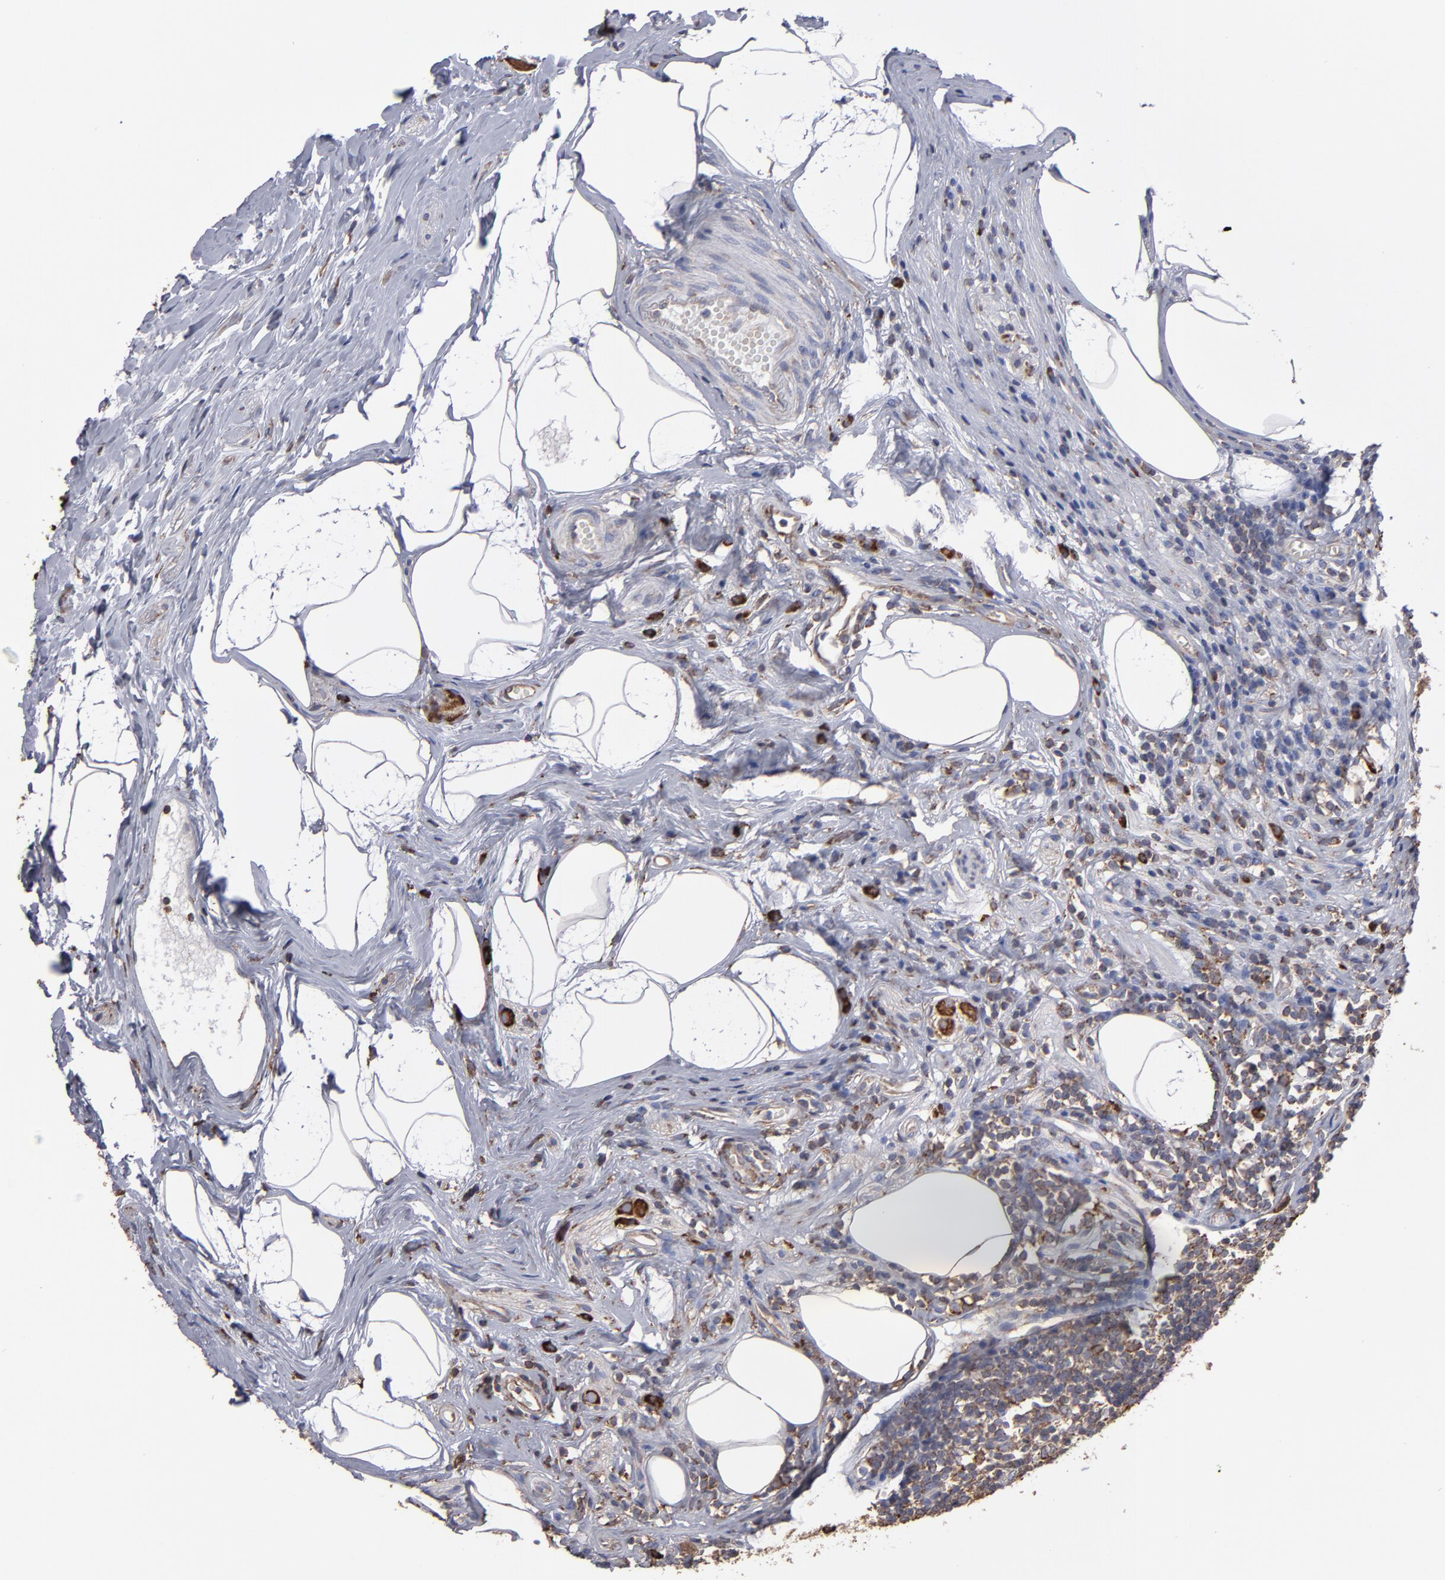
{"staining": {"intensity": "moderate", "quantity": ">75%", "location": "cytoplasmic/membranous"}, "tissue": "appendix", "cell_type": "Glandular cells", "image_type": "normal", "snomed": [{"axis": "morphology", "description": "Normal tissue, NOS"}, {"axis": "topography", "description": "Appendix"}], "caption": "This micrograph displays normal appendix stained with immunohistochemistry to label a protein in brown. The cytoplasmic/membranous of glandular cells show moderate positivity for the protein. Nuclei are counter-stained blue.", "gene": "SND1", "patient": {"sex": "male", "age": 38}}